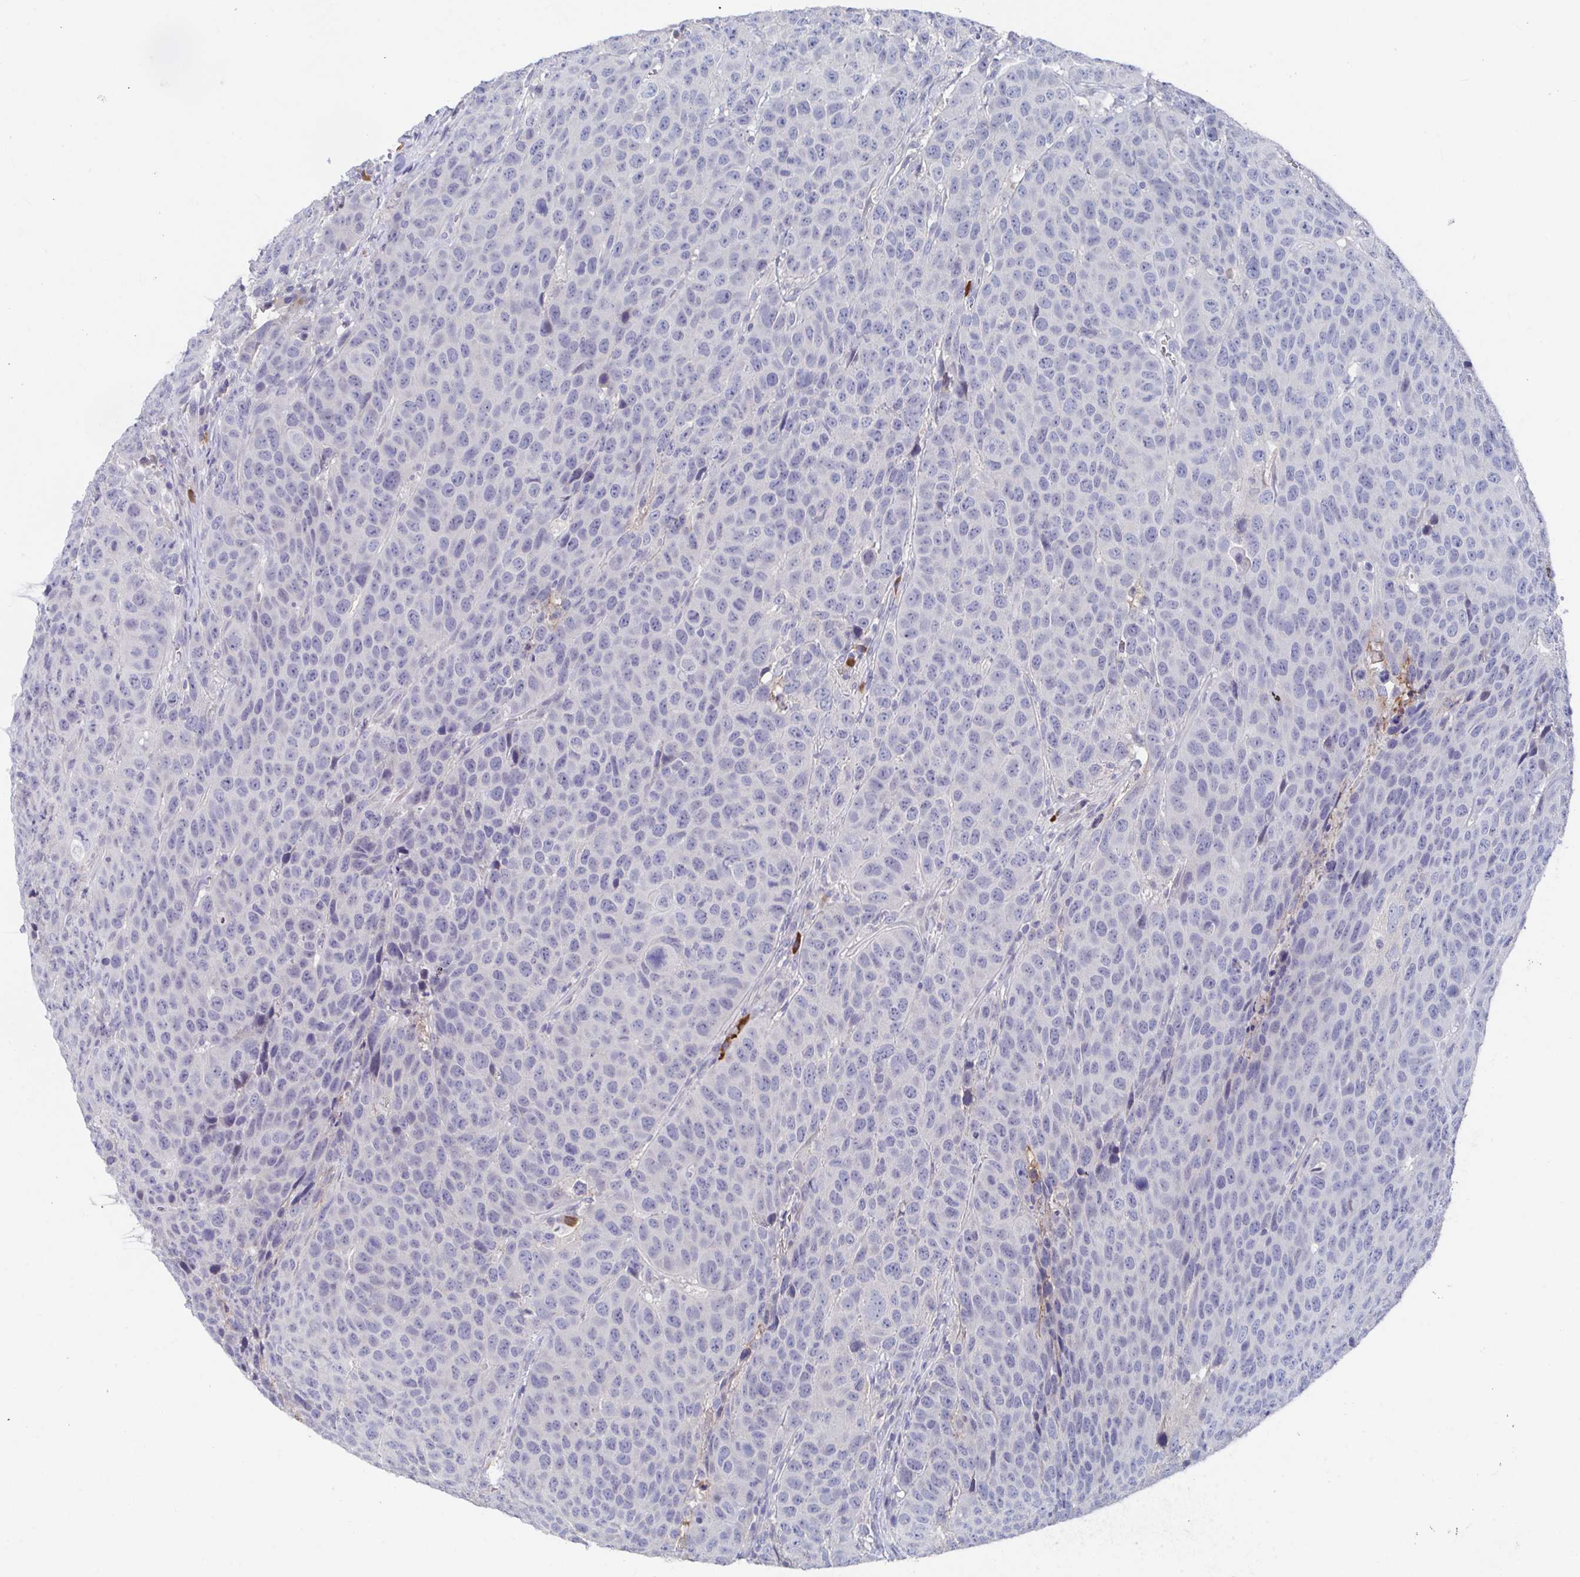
{"staining": {"intensity": "negative", "quantity": "none", "location": "none"}, "tissue": "head and neck cancer", "cell_type": "Tumor cells", "image_type": "cancer", "snomed": [{"axis": "morphology", "description": "Squamous cell carcinoma, NOS"}, {"axis": "topography", "description": "Head-Neck"}], "caption": "IHC of squamous cell carcinoma (head and neck) displays no positivity in tumor cells.", "gene": "KCNK5", "patient": {"sex": "male", "age": 66}}